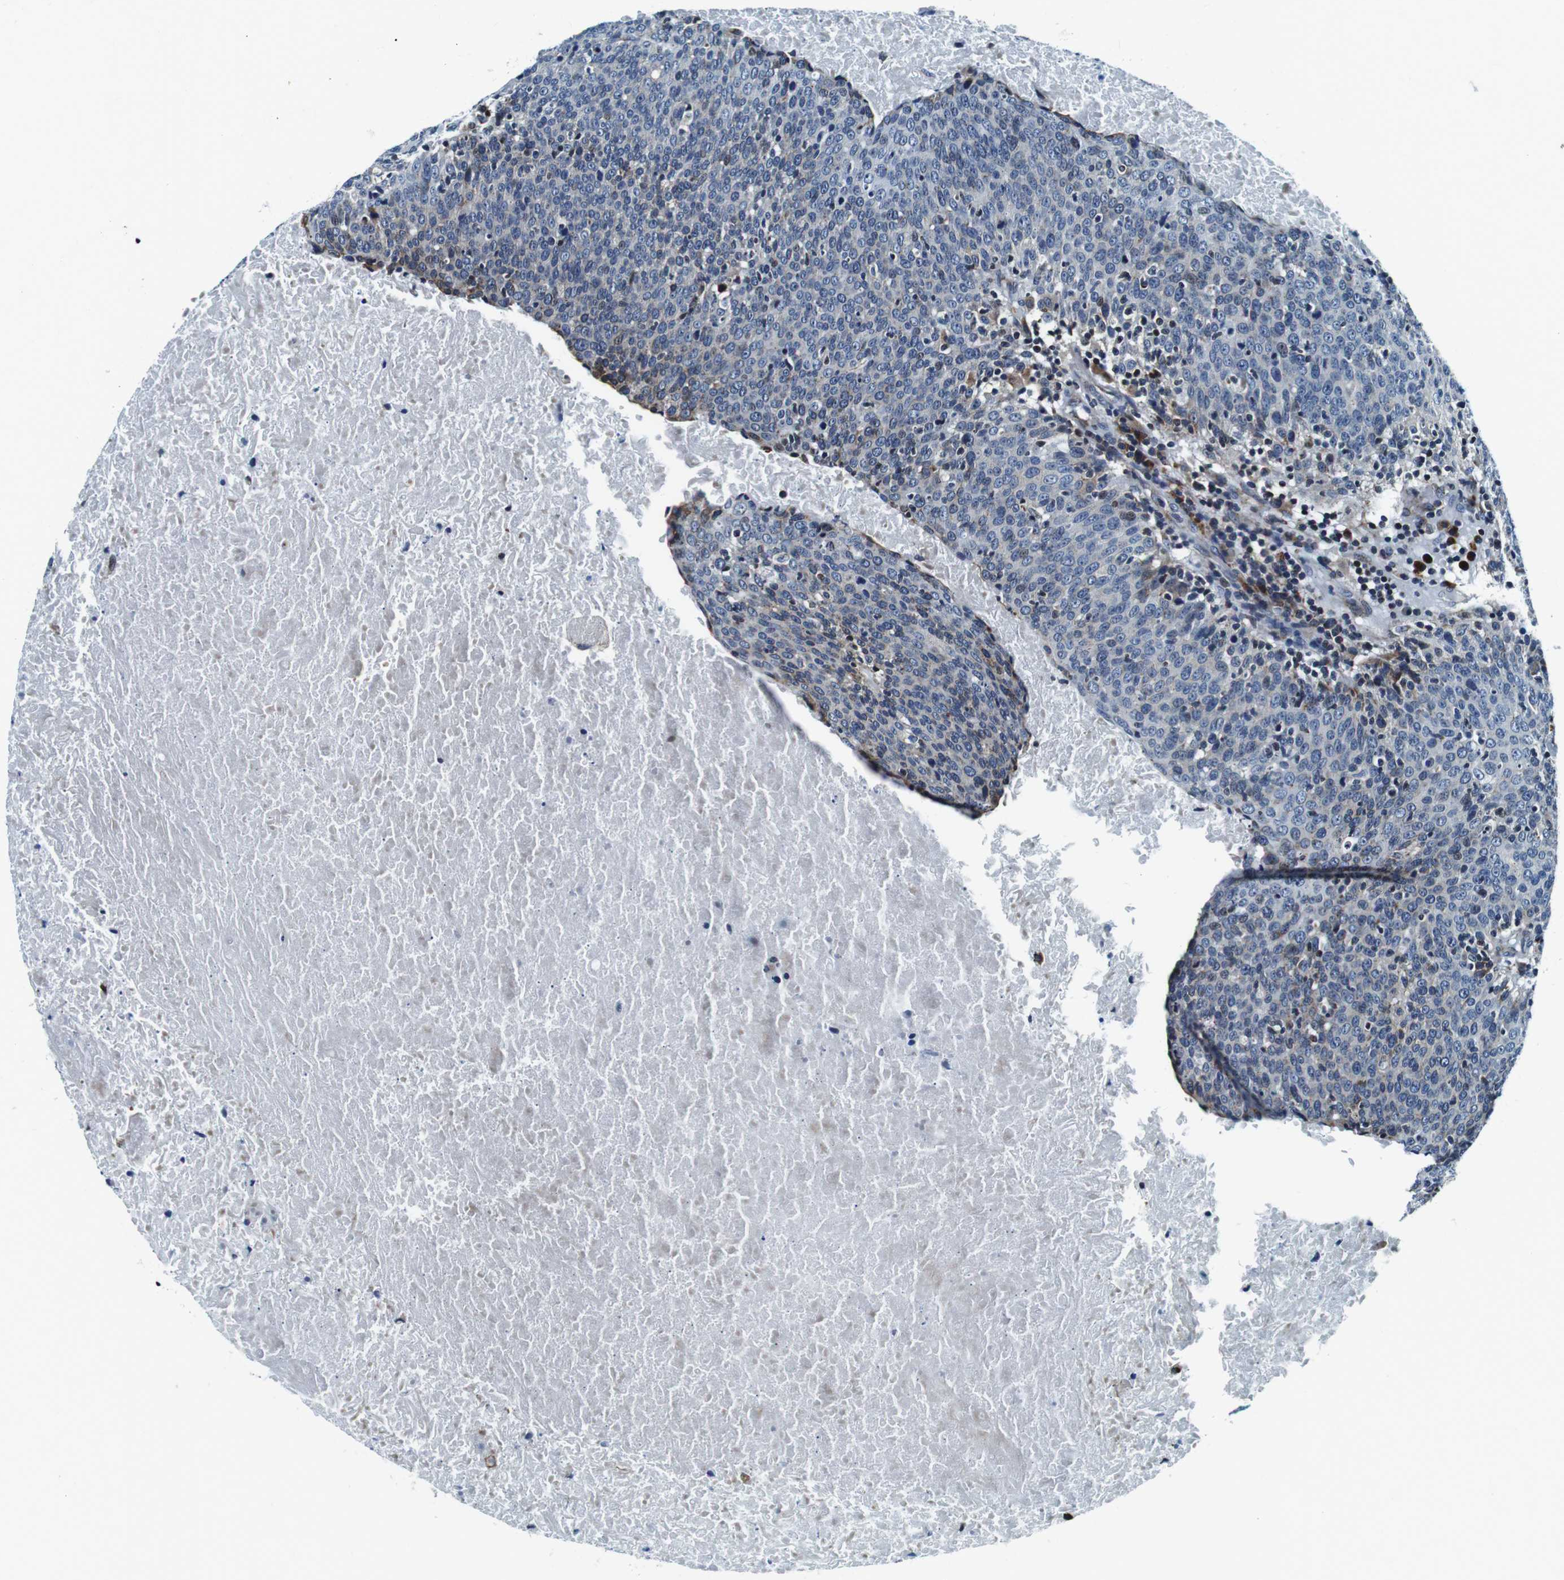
{"staining": {"intensity": "weak", "quantity": "<25%", "location": "cytoplasmic/membranous"}, "tissue": "head and neck cancer", "cell_type": "Tumor cells", "image_type": "cancer", "snomed": [{"axis": "morphology", "description": "Squamous cell carcinoma, NOS"}, {"axis": "morphology", "description": "Squamous cell carcinoma, metastatic, NOS"}, {"axis": "topography", "description": "Lymph node"}, {"axis": "topography", "description": "Head-Neck"}], "caption": "Tumor cells show no significant protein expression in metastatic squamous cell carcinoma (head and neck).", "gene": "FAR2", "patient": {"sex": "male", "age": 62}}